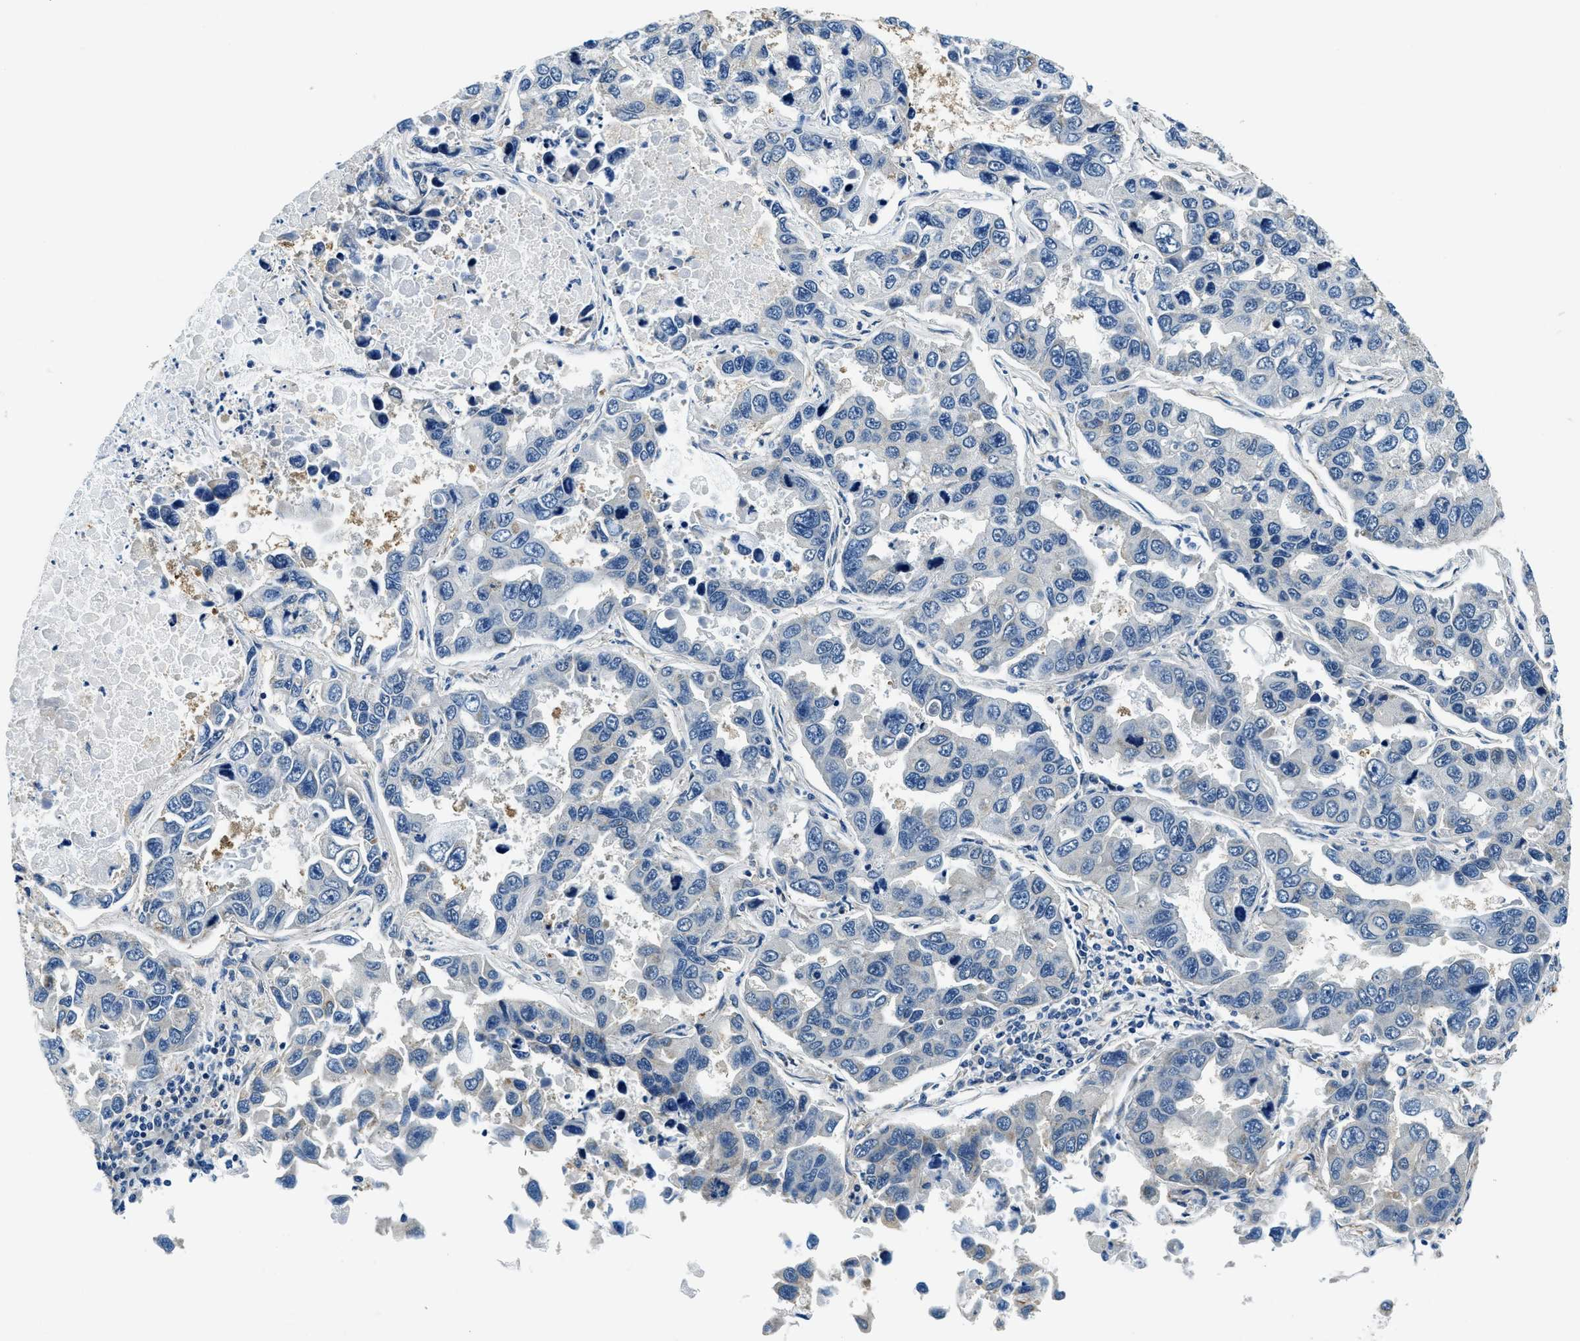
{"staining": {"intensity": "negative", "quantity": "none", "location": "none"}, "tissue": "lung cancer", "cell_type": "Tumor cells", "image_type": "cancer", "snomed": [{"axis": "morphology", "description": "Adenocarcinoma, NOS"}, {"axis": "topography", "description": "Lung"}], "caption": "Immunohistochemical staining of lung cancer demonstrates no significant staining in tumor cells. The staining was performed using DAB to visualize the protein expression in brown, while the nuclei were stained in blue with hematoxylin (Magnification: 20x).", "gene": "TWF1", "patient": {"sex": "male", "age": 64}}